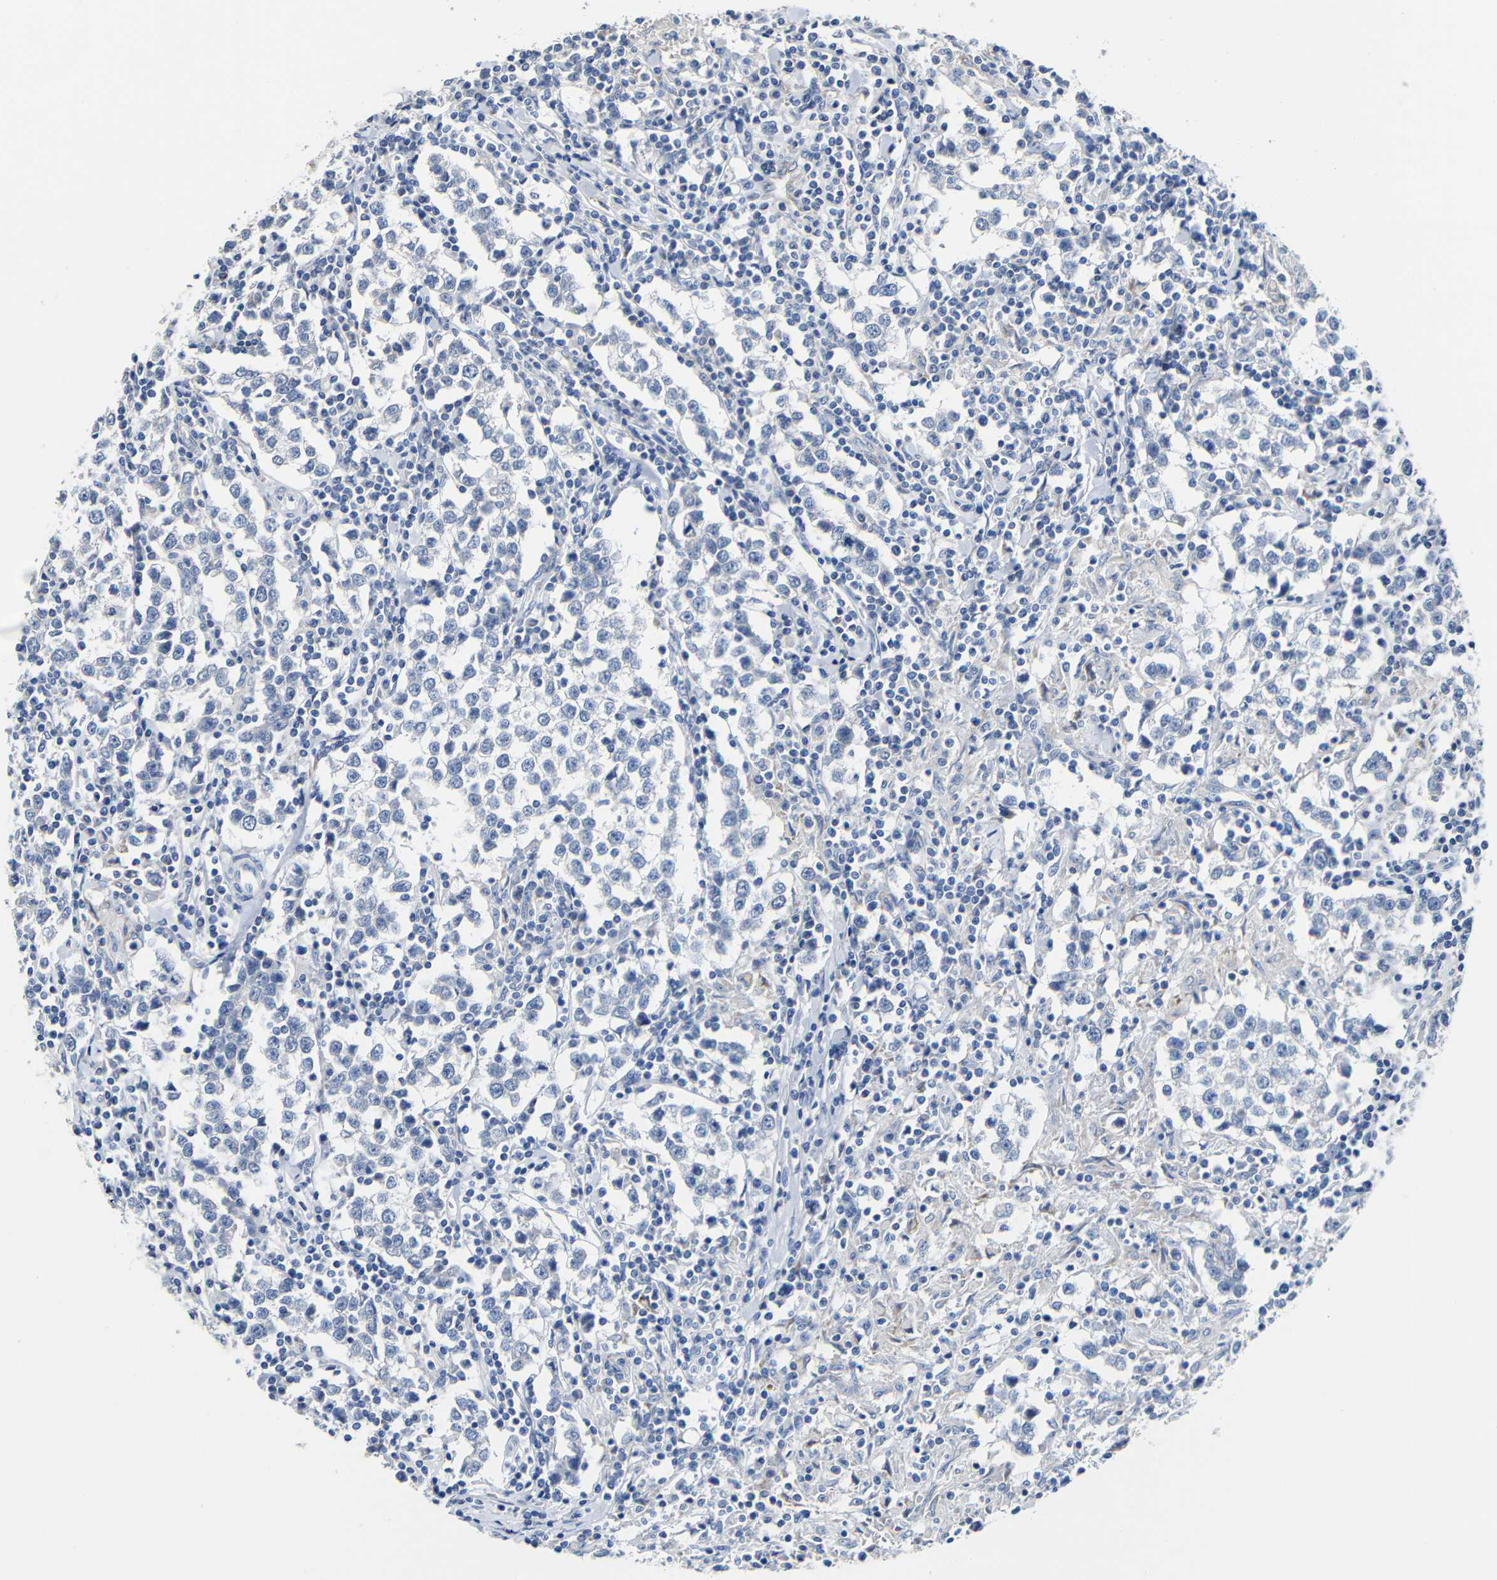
{"staining": {"intensity": "negative", "quantity": "none", "location": "none"}, "tissue": "testis cancer", "cell_type": "Tumor cells", "image_type": "cancer", "snomed": [{"axis": "morphology", "description": "Seminoma, NOS"}, {"axis": "morphology", "description": "Carcinoma, Embryonal, NOS"}, {"axis": "topography", "description": "Testis"}], "caption": "This photomicrograph is of testis cancer (embryonal carcinoma) stained with immunohistochemistry (IHC) to label a protein in brown with the nuclei are counter-stained blue. There is no expression in tumor cells.", "gene": "MAOA", "patient": {"sex": "male", "age": 36}}